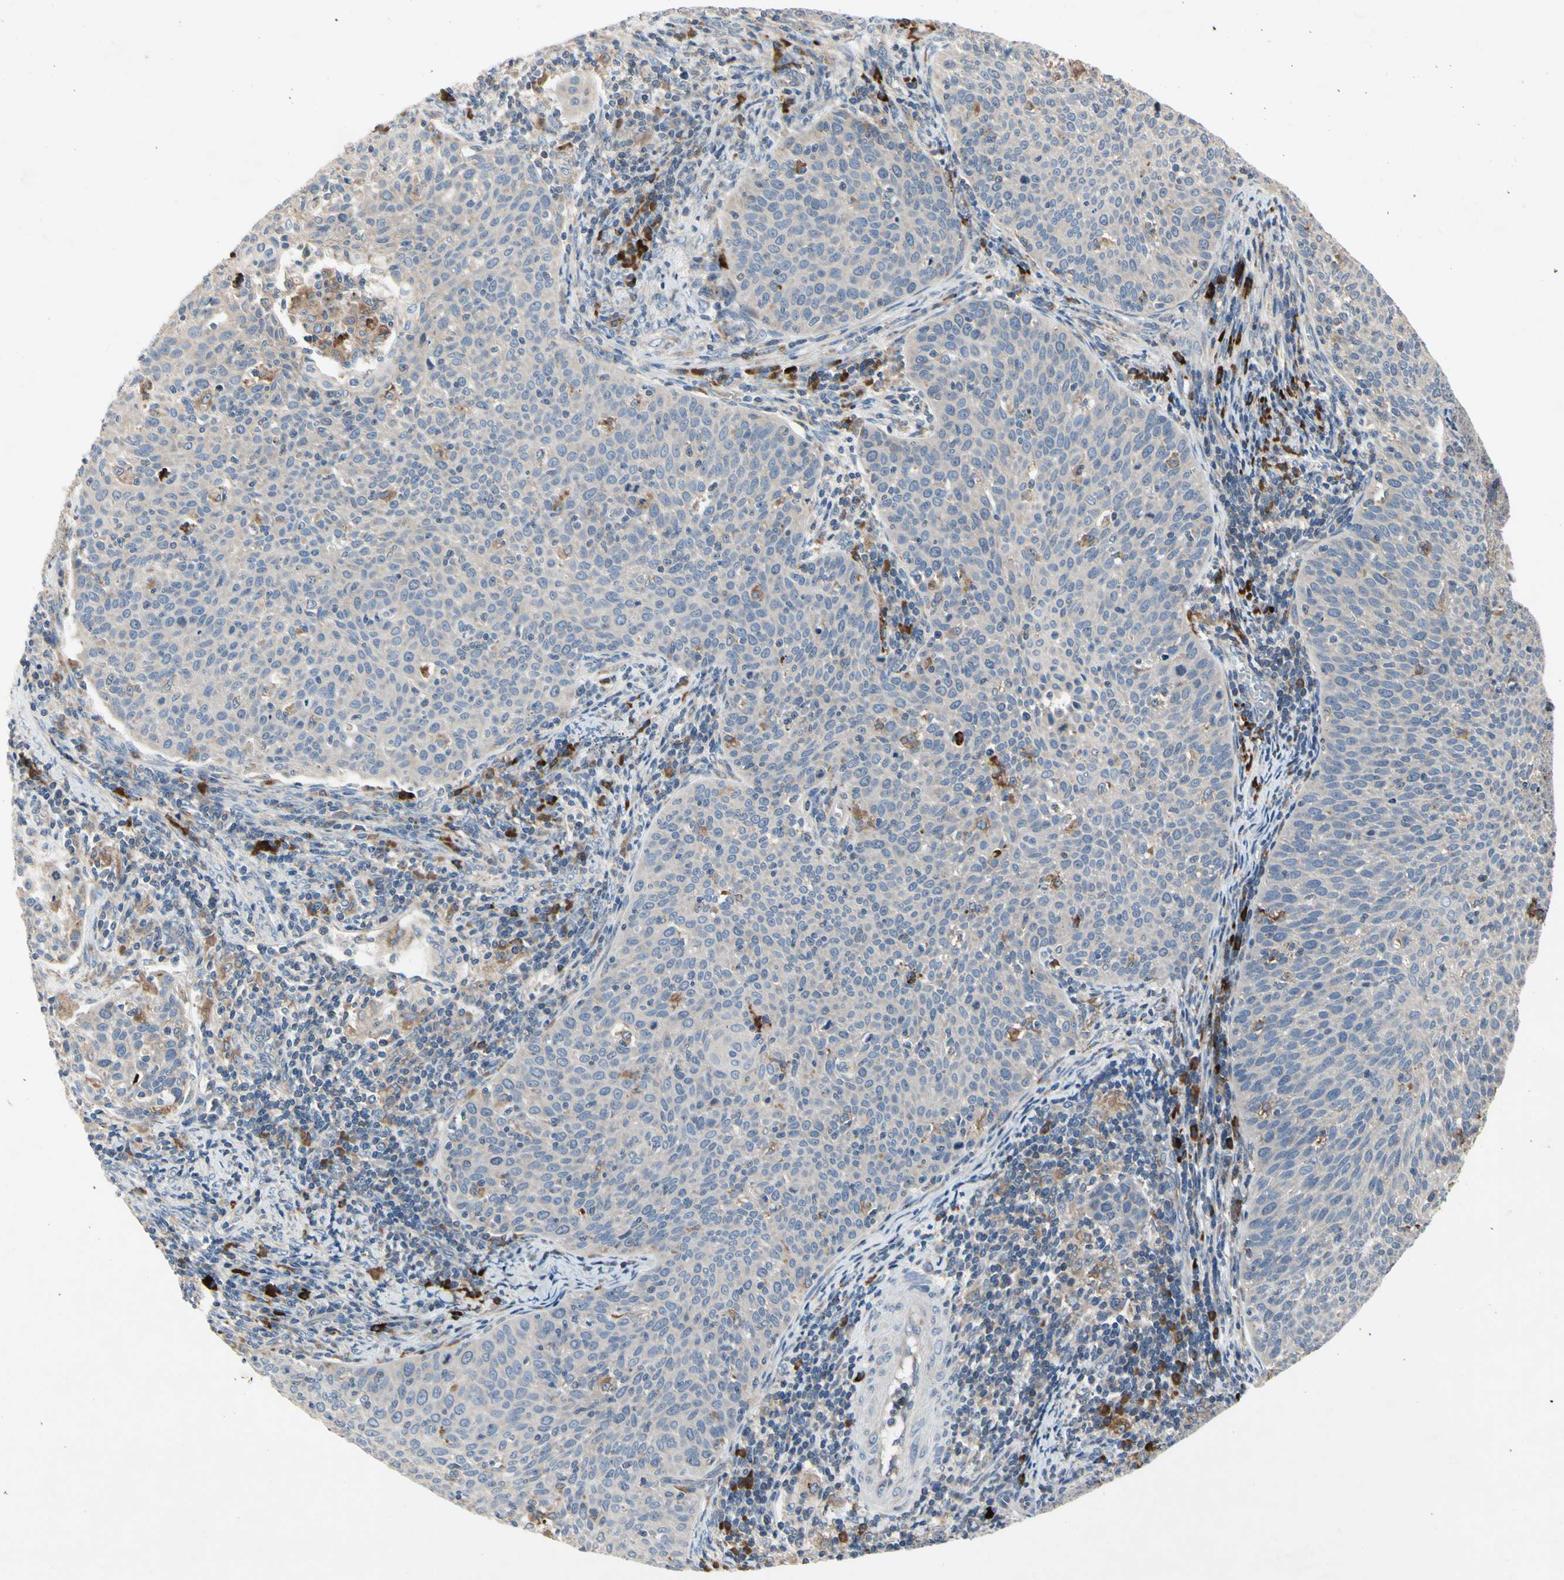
{"staining": {"intensity": "weak", "quantity": ">75%", "location": "cytoplasmic/membranous"}, "tissue": "cervical cancer", "cell_type": "Tumor cells", "image_type": "cancer", "snomed": [{"axis": "morphology", "description": "Squamous cell carcinoma, NOS"}, {"axis": "topography", "description": "Cervix"}], "caption": "High-magnification brightfield microscopy of cervical cancer stained with DAB (3,3'-diaminobenzidine) (brown) and counterstained with hematoxylin (blue). tumor cells exhibit weak cytoplasmic/membranous staining is present in approximately>75% of cells.", "gene": "MMEL1", "patient": {"sex": "female", "age": 38}}